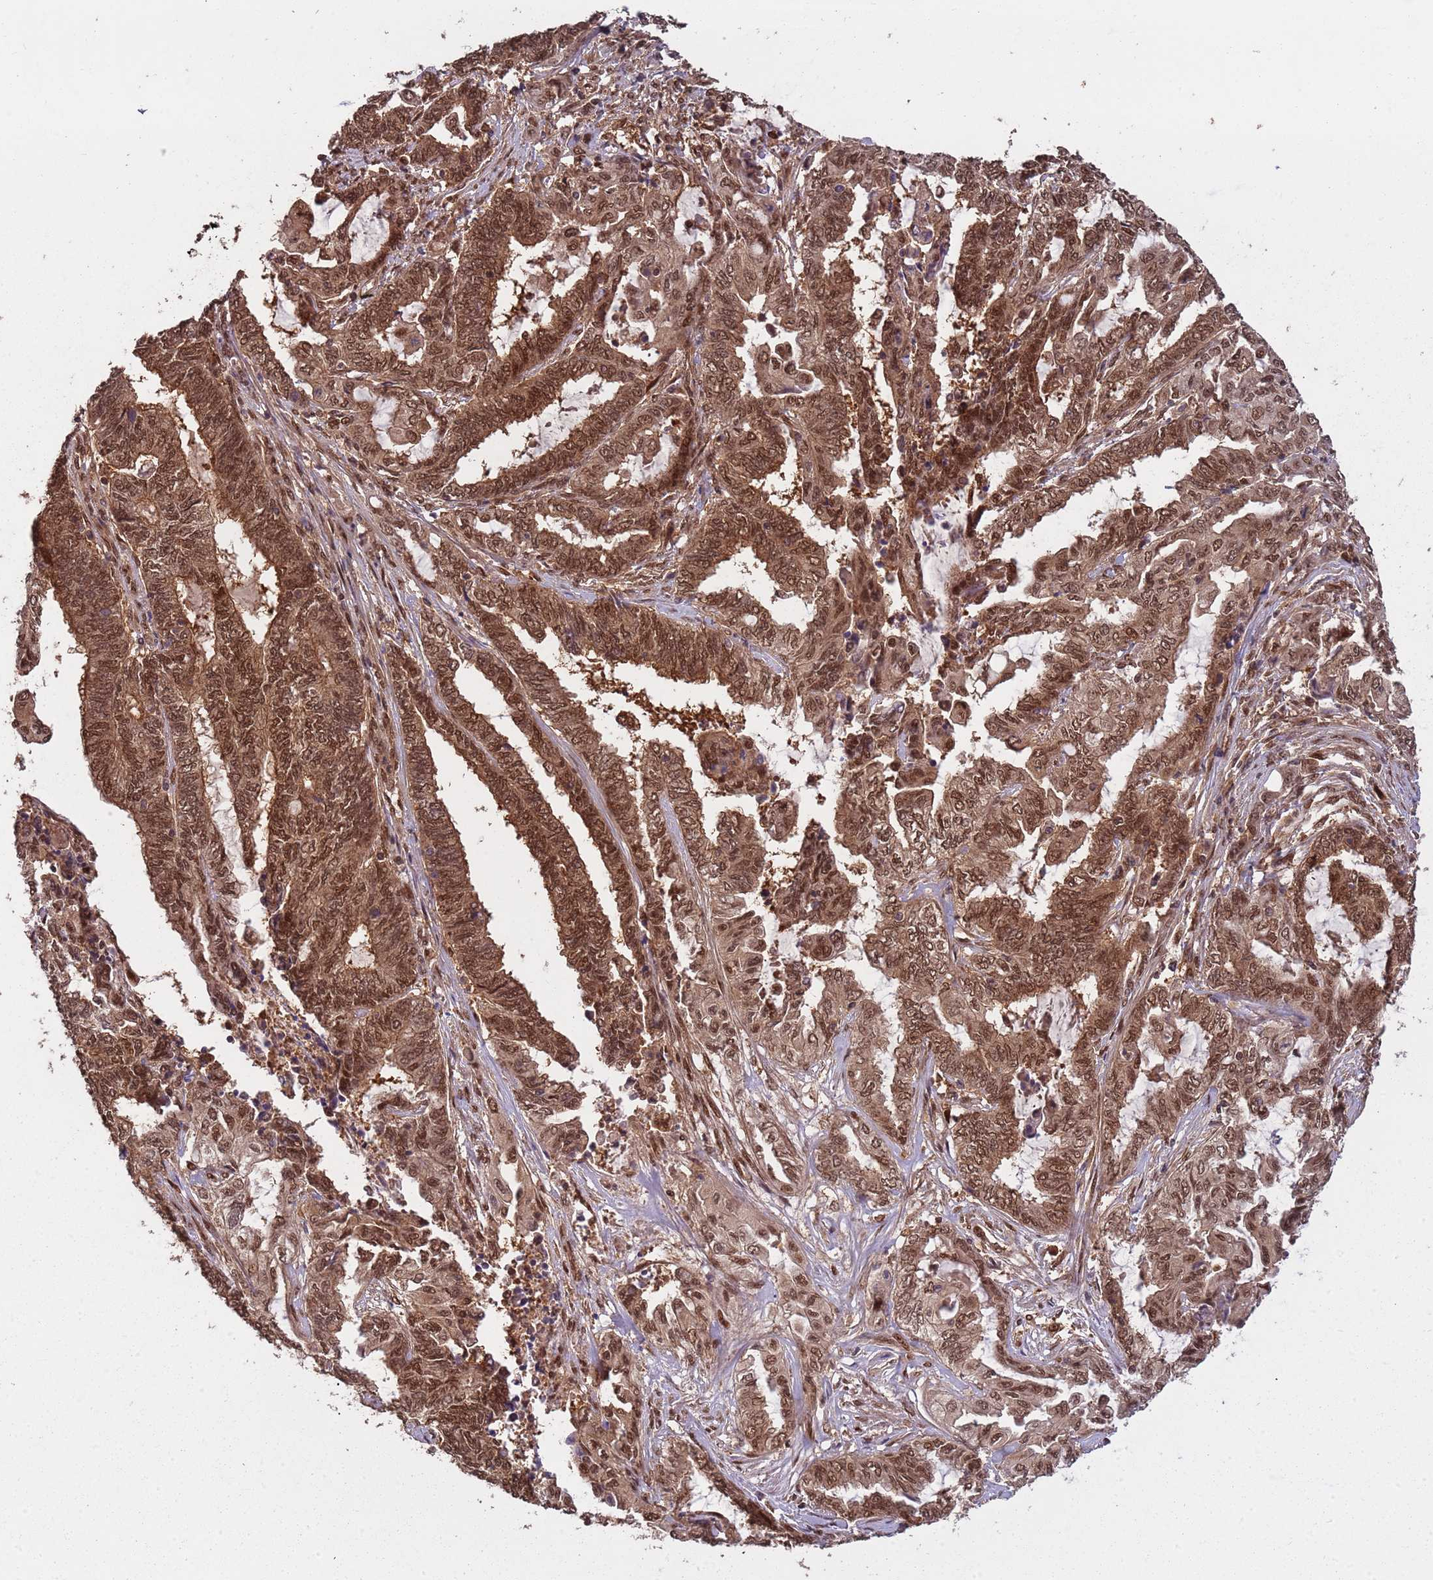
{"staining": {"intensity": "strong", "quantity": ">75%", "location": "cytoplasmic/membranous,nuclear"}, "tissue": "endometrial cancer", "cell_type": "Tumor cells", "image_type": "cancer", "snomed": [{"axis": "morphology", "description": "Adenocarcinoma, NOS"}, {"axis": "topography", "description": "Uterus"}, {"axis": "topography", "description": "Endometrium"}], "caption": "The photomicrograph demonstrates staining of adenocarcinoma (endometrial), revealing strong cytoplasmic/membranous and nuclear protein expression (brown color) within tumor cells. The protein is stained brown, and the nuclei are stained in blue (DAB IHC with brightfield microscopy, high magnification).", "gene": "PGLS", "patient": {"sex": "female", "age": 70}}